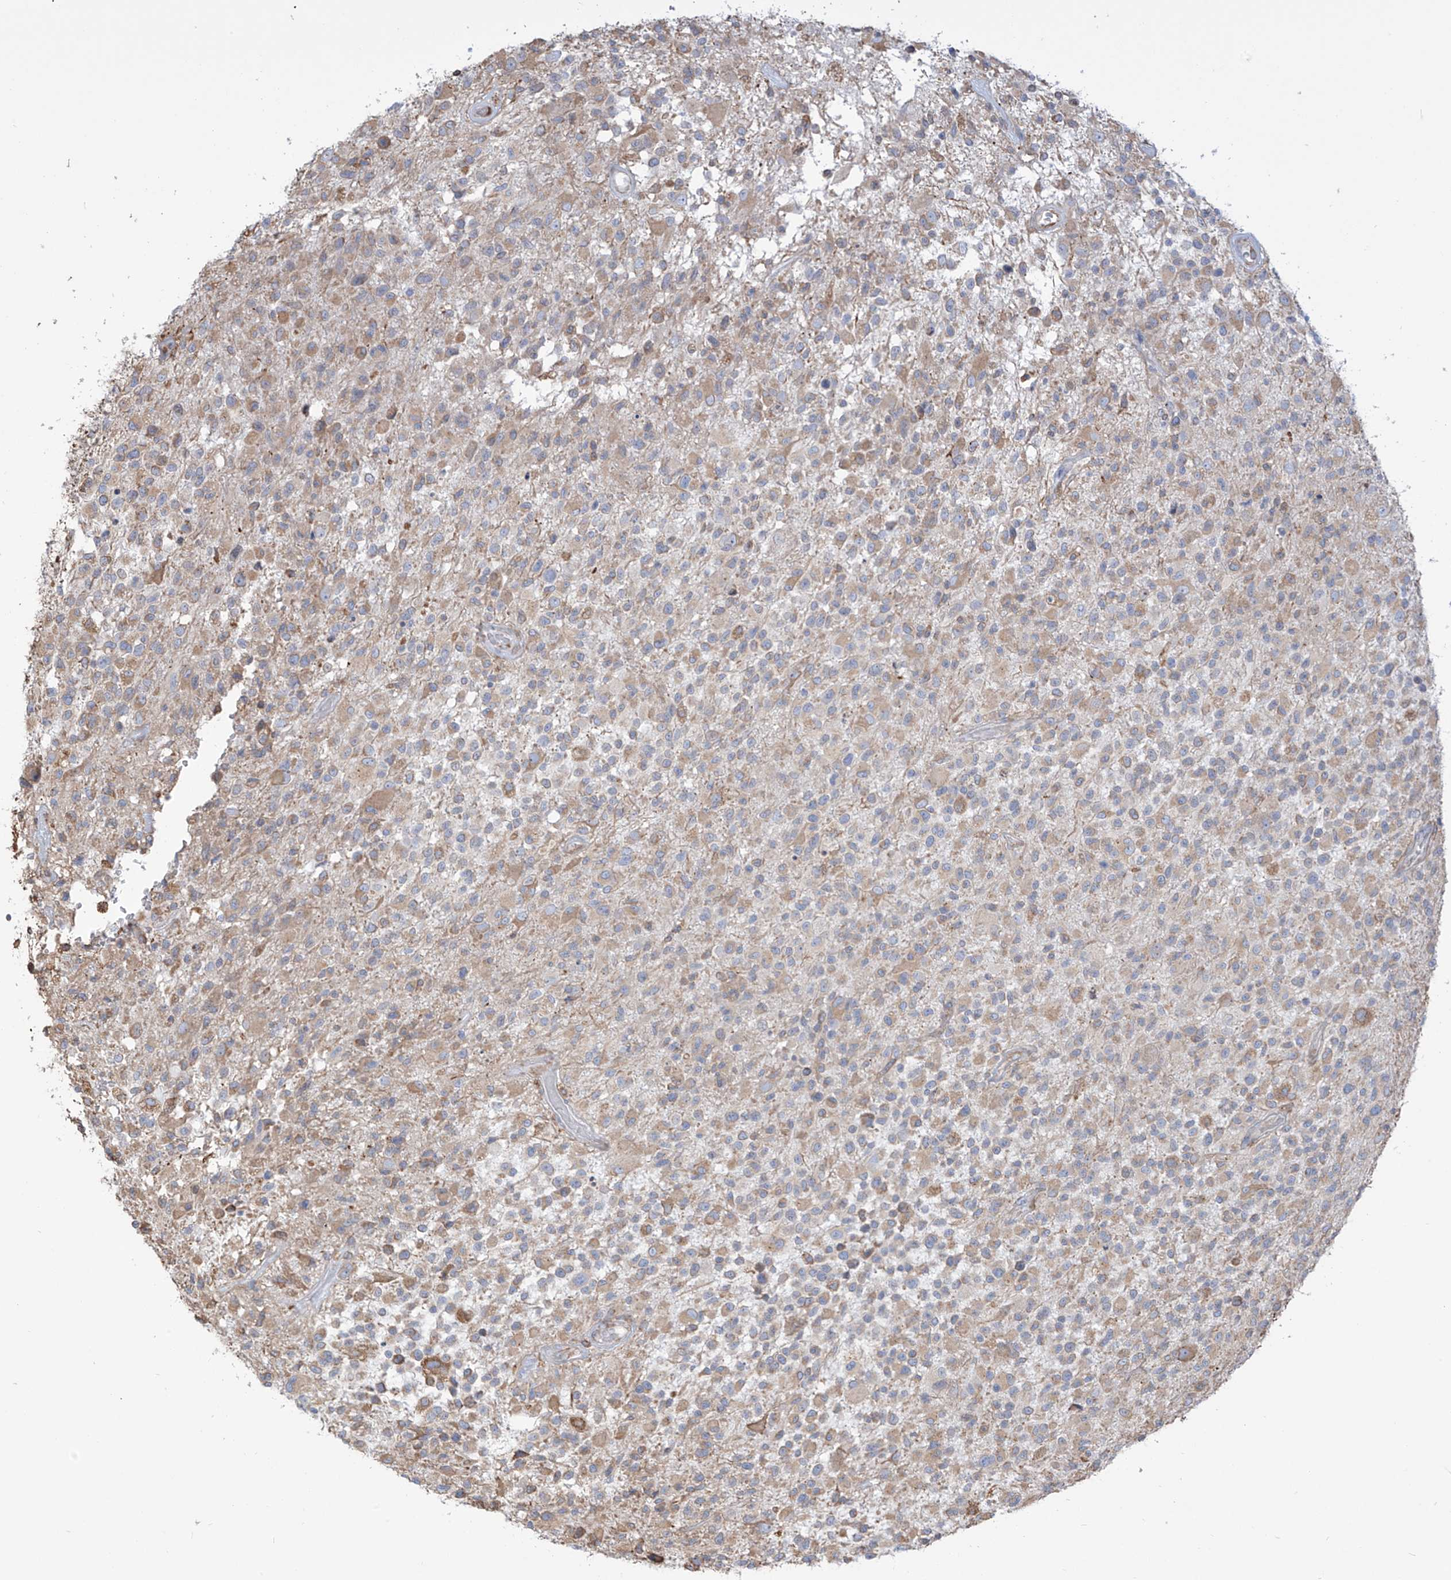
{"staining": {"intensity": "moderate", "quantity": "<25%", "location": "cytoplasmic/membranous"}, "tissue": "glioma", "cell_type": "Tumor cells", "image_type": "cancer", "snomed": [{"axis": "morphology", "description": "Glioma, malignant, High grade"}, {"axis": "morphology", "description": "Glioblastoma, NOS"}, {"axis": "topography", "description": "Brain"}], "caption": "Human glioma stained for a protein (brown) exhibits moderate cytoplasmic/membranous positive staining in about <25% of tumor cells.", "gene": "PDIA6", "patient": {"sex": "male", "age": 60}}